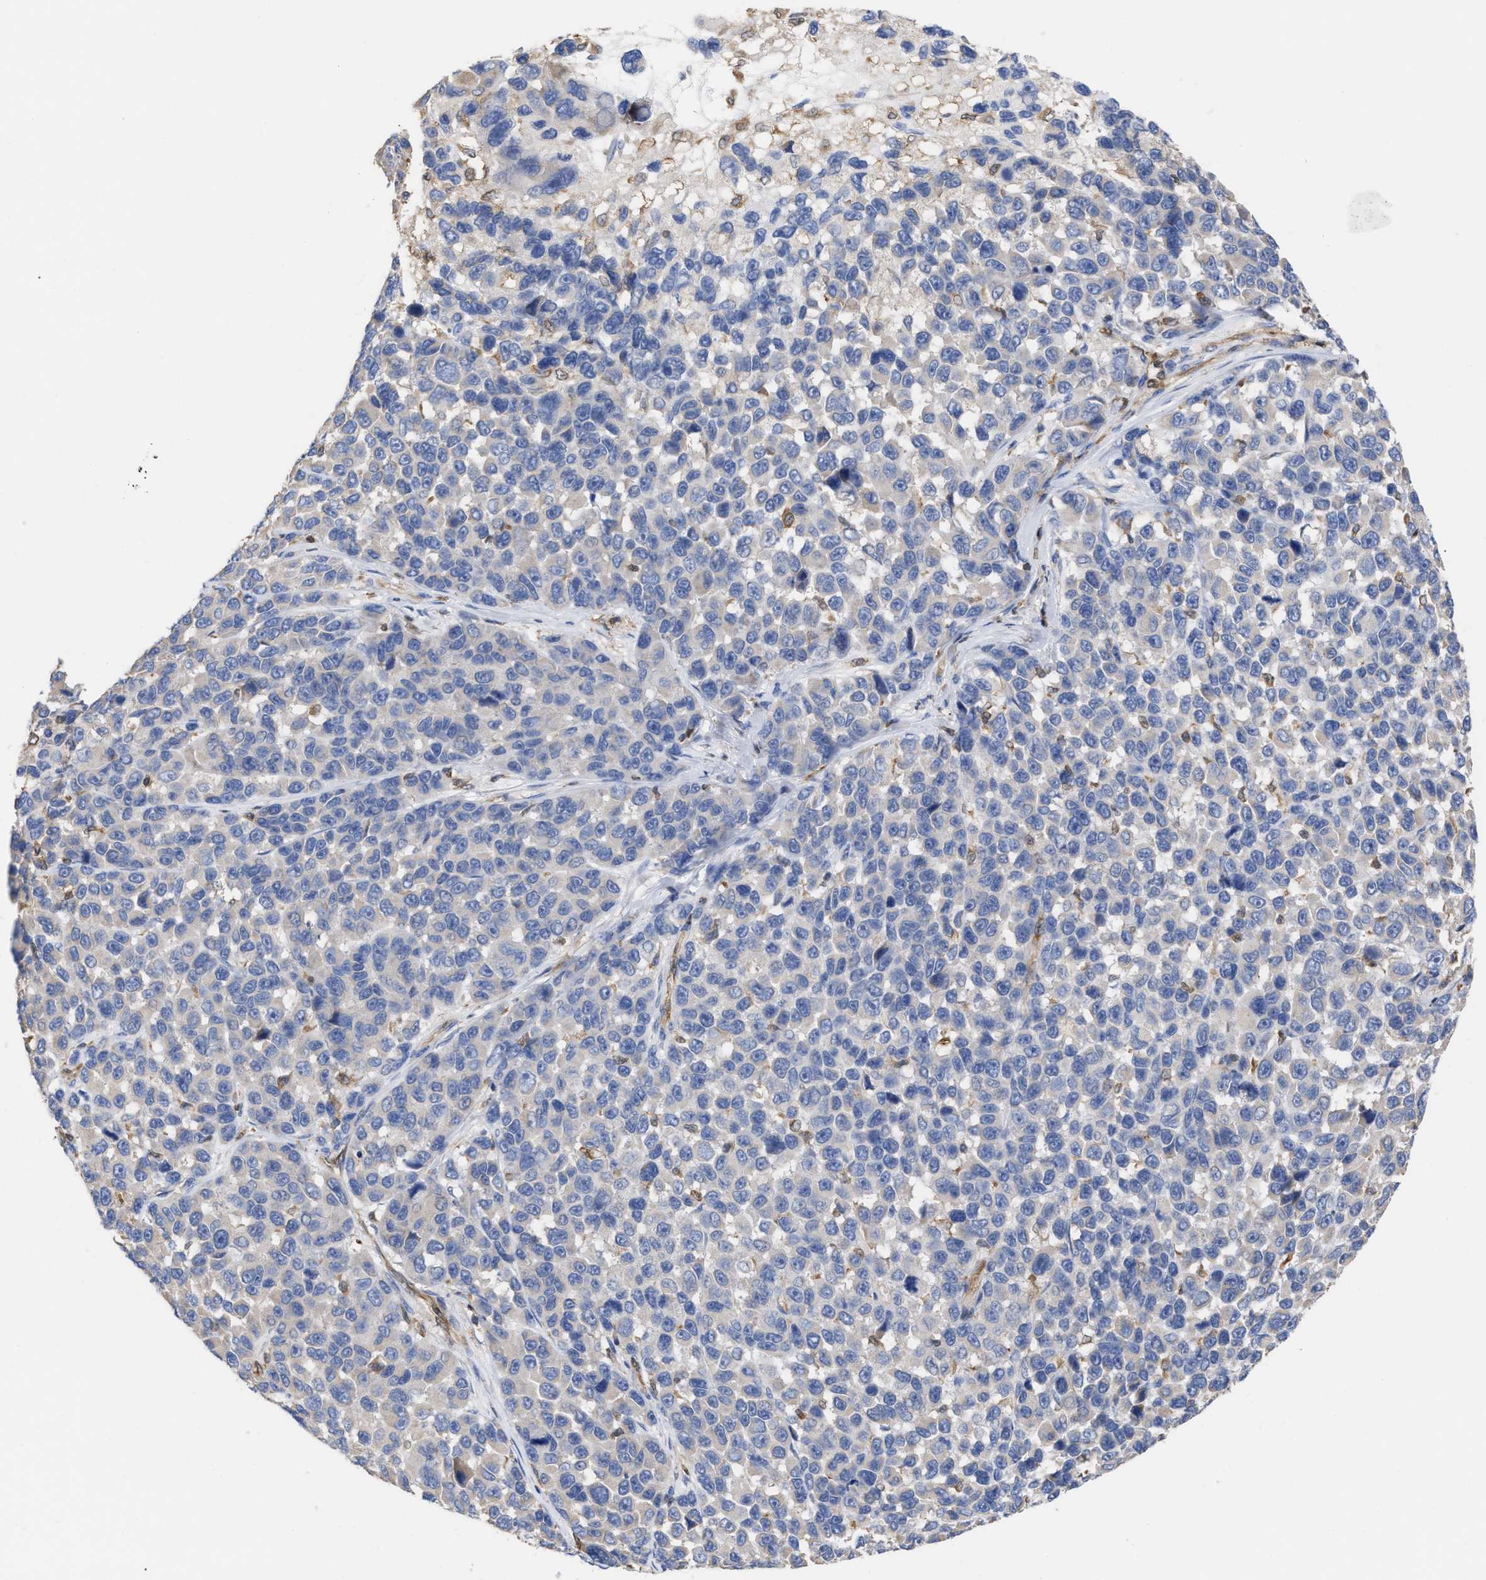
{"staining": {"intensity": "negative", "quantity": "none", "location": "none"}, "tissue": "melanoma", "cell_type": "Tumor cells", "image_type": "cancer", "snomed": [{"axis": "morphology", "description": "Malignant melanoma, NOS"}, {"axis": "topography", "description": "Skin"}], "caption": "A high-resolution image shows immunohistochemistry staining of malignant melanoma, which displays no significant expression in tumor cells.", "gene": "GIMAP4", "patient": {"sex": "male", "age": 53}}